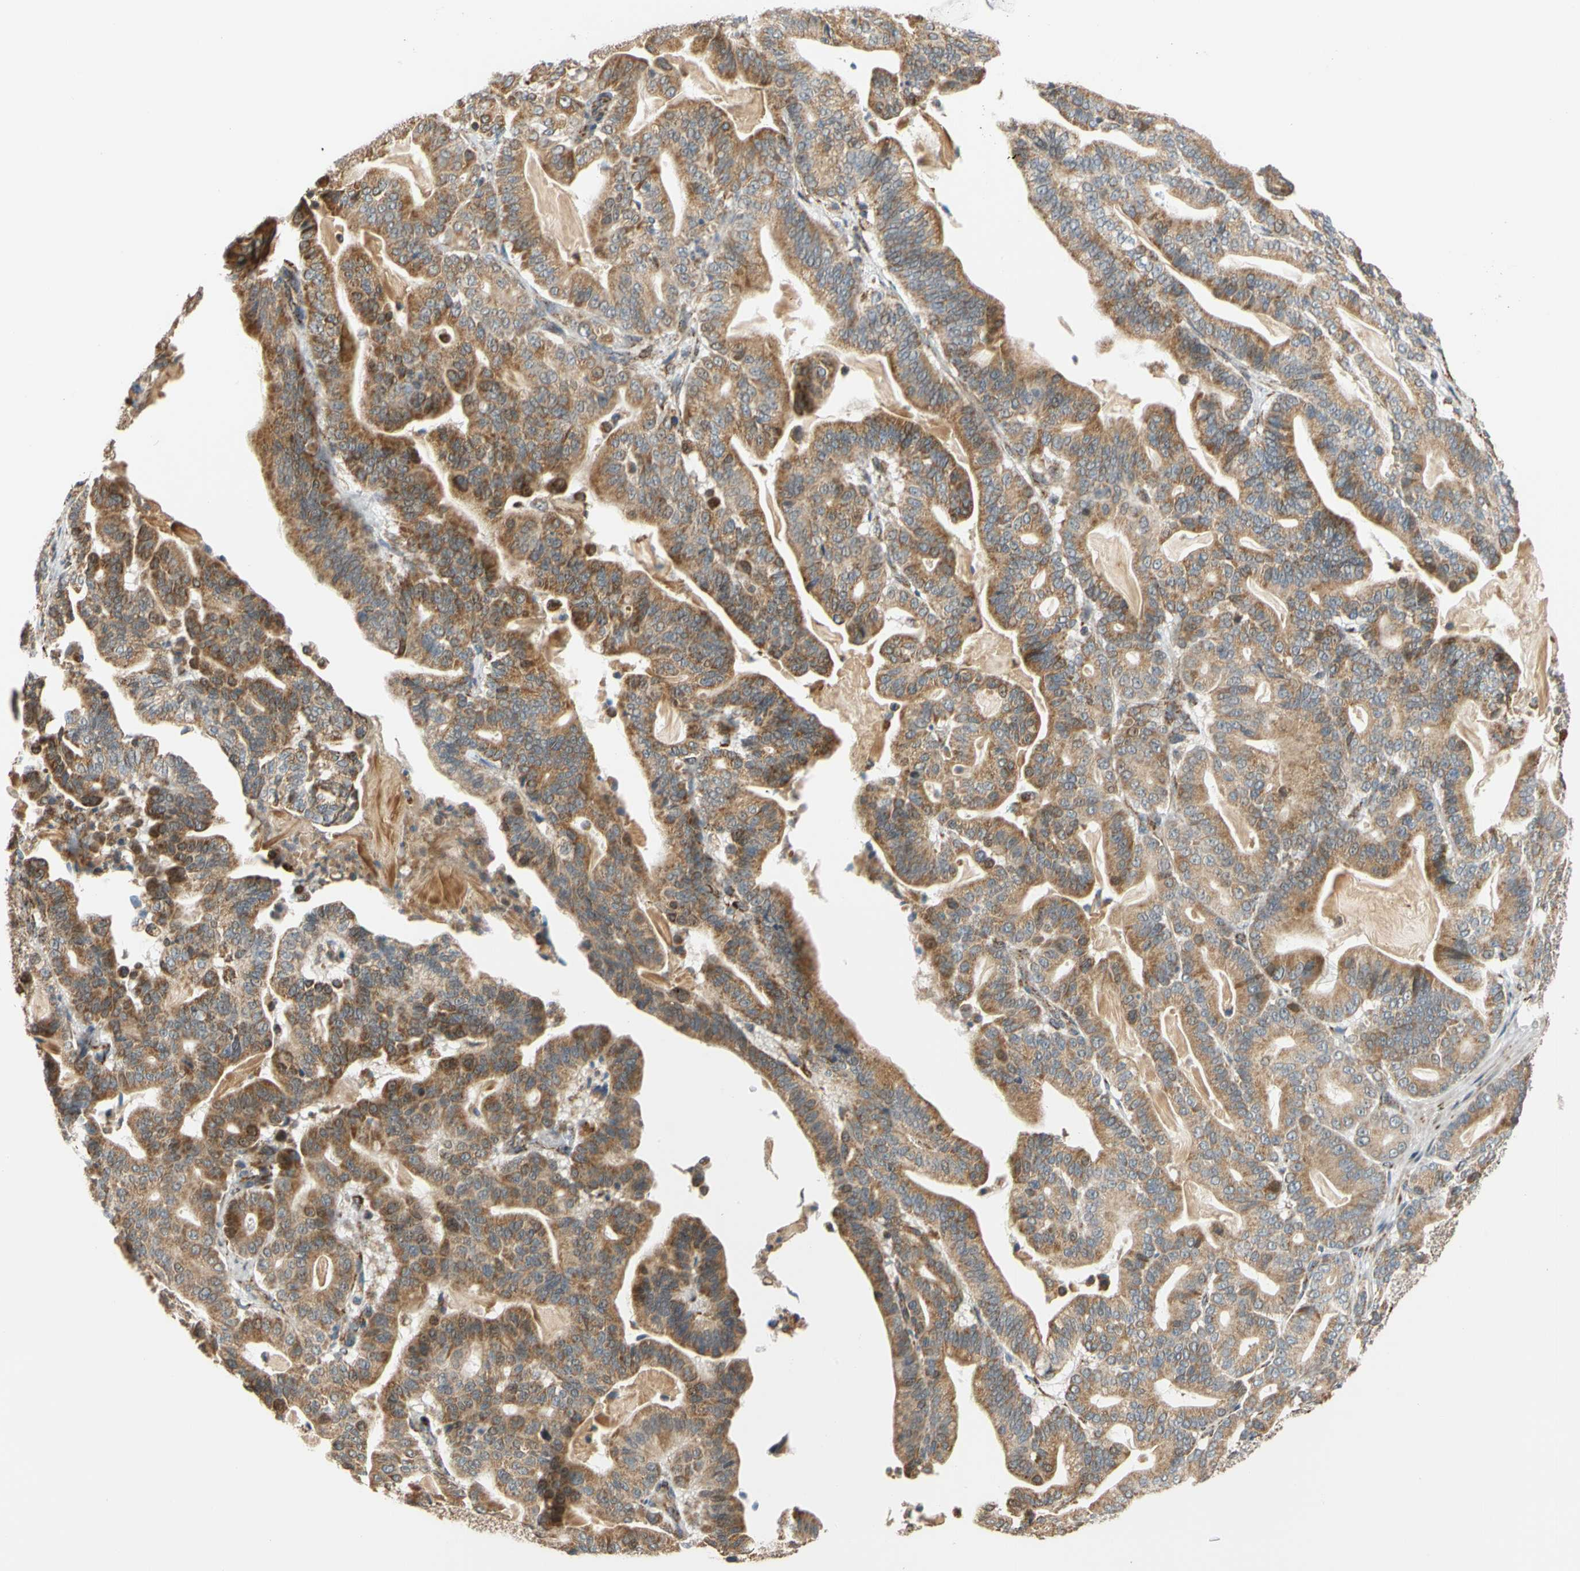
{"staining": {"intensity": "moderate", "quantity": ">75%", "location": "cytoplasmic/membranous"}, "tissue": "pancreatic cancer", "cell_type": "Tumor cells", "image_type": "cancer", "snomed": [{"axis": "morphology", "description": "Adenocarcinoma, NOS"}, {"axis": "topography", "description": "Pancreas"}], "caption": "IHC (DAB) staining of pancreatic cancer displays moderate cytoplasmic/membranous protein staining in approximately >75% of tumor cells.", "gene": "SFXN3", "patient": {"sex": "male", "age": 63}}